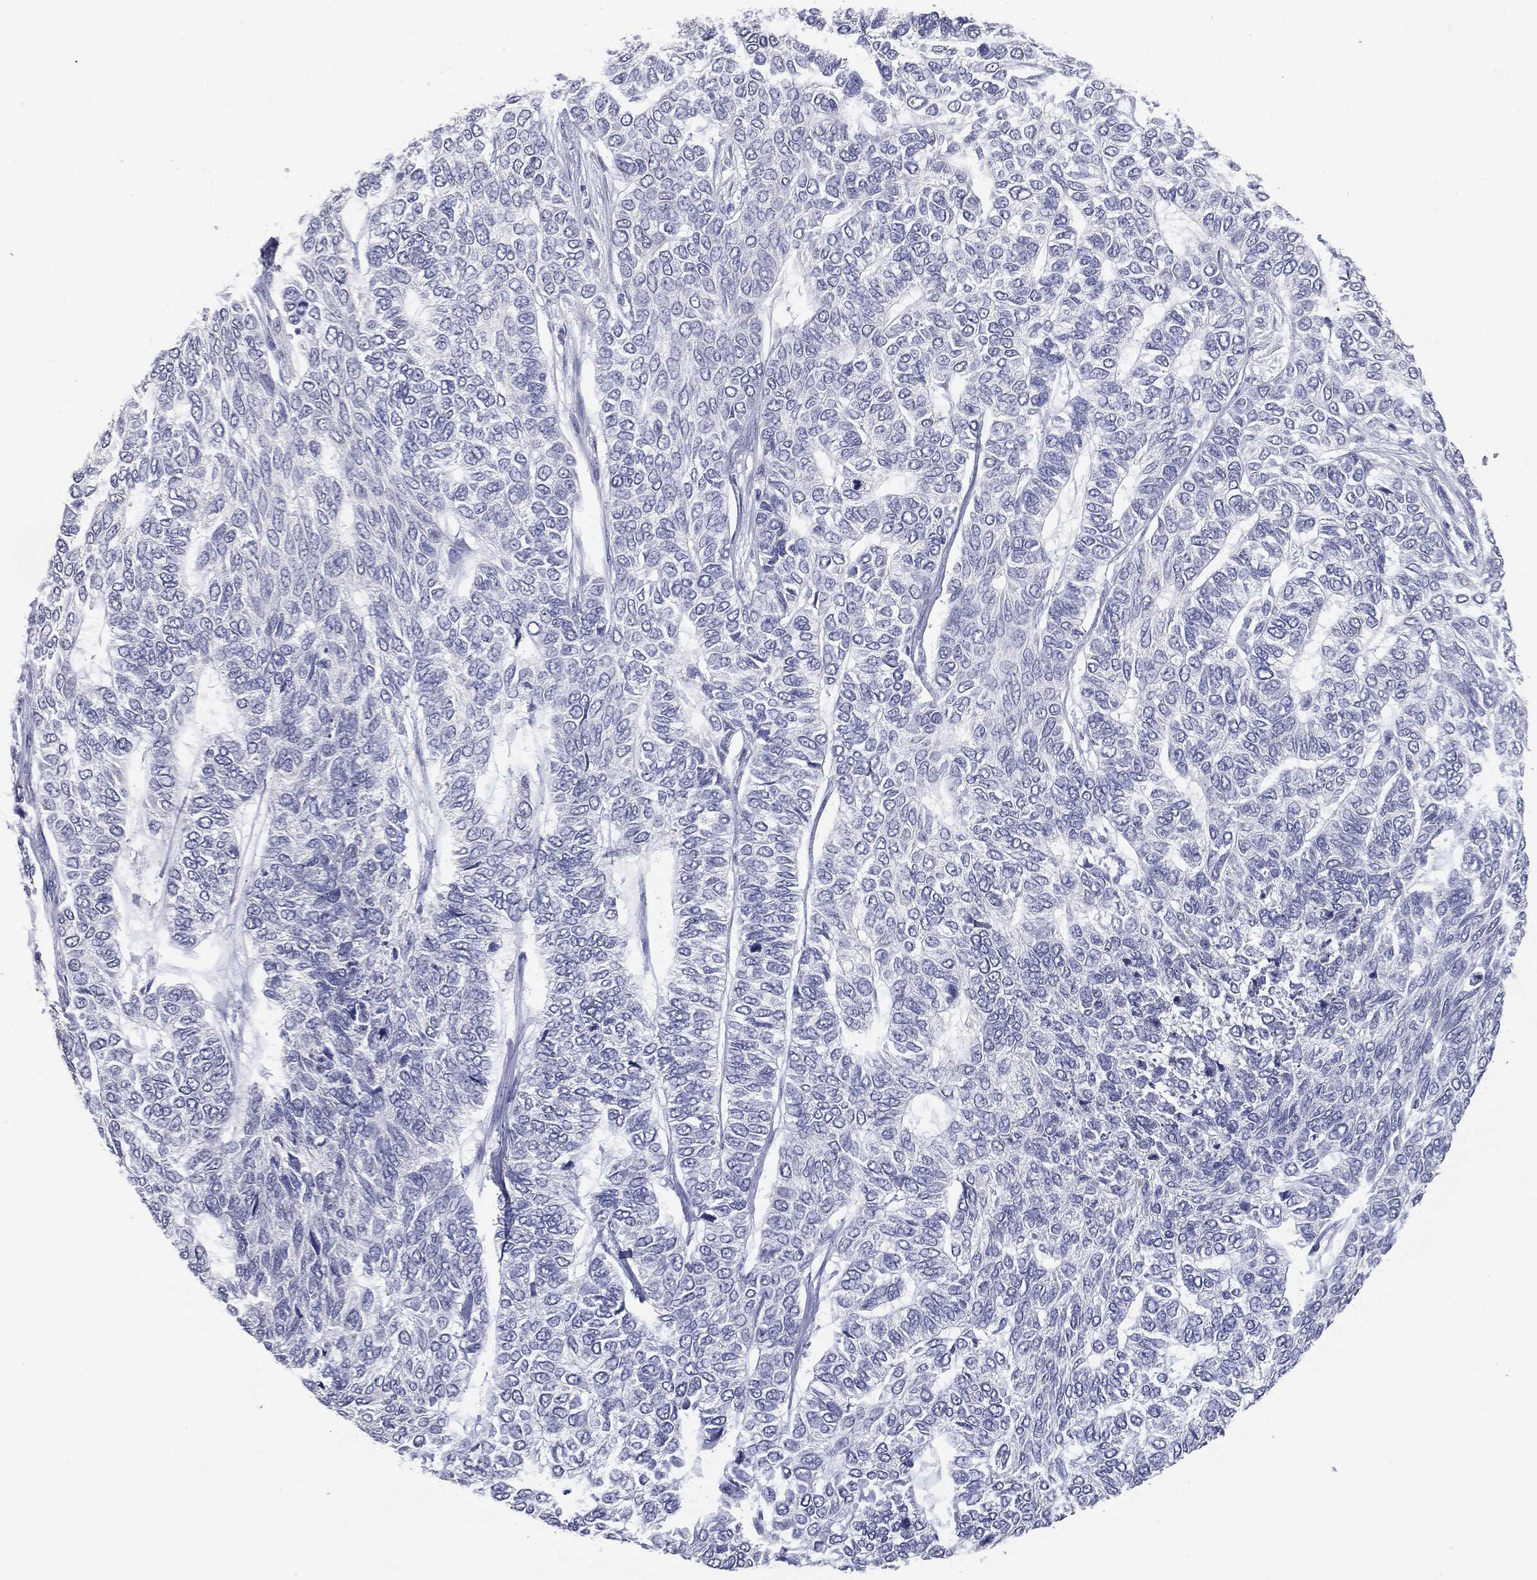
{"staining": {"intensity": "negative", "quantity": "none", "location": "none"}, "tissue": "skin cancer", "cell_type": "Tumor cells", "image_type": "cancer", "snomed": [{"axis": "morphology", "description": "Basal cell carcinoma"}, {"axis": "topography", "description": "Skin"}], "caption": "IHC micrograph of neoplastic tissue: human basal cell carcinoma (skin) stained with DAB (3,3'-diaminobenzidine) exhibits no significant protein staining in tumor cells. Brightfield microscopy of immunohistochemistry stained with DAB (3,3'-diaminobenzidine) (brown) and hematoxylin (blue), captured at high magnification.", "gene": "MUC1", "patient": {"sex": "female", "age": 65}}